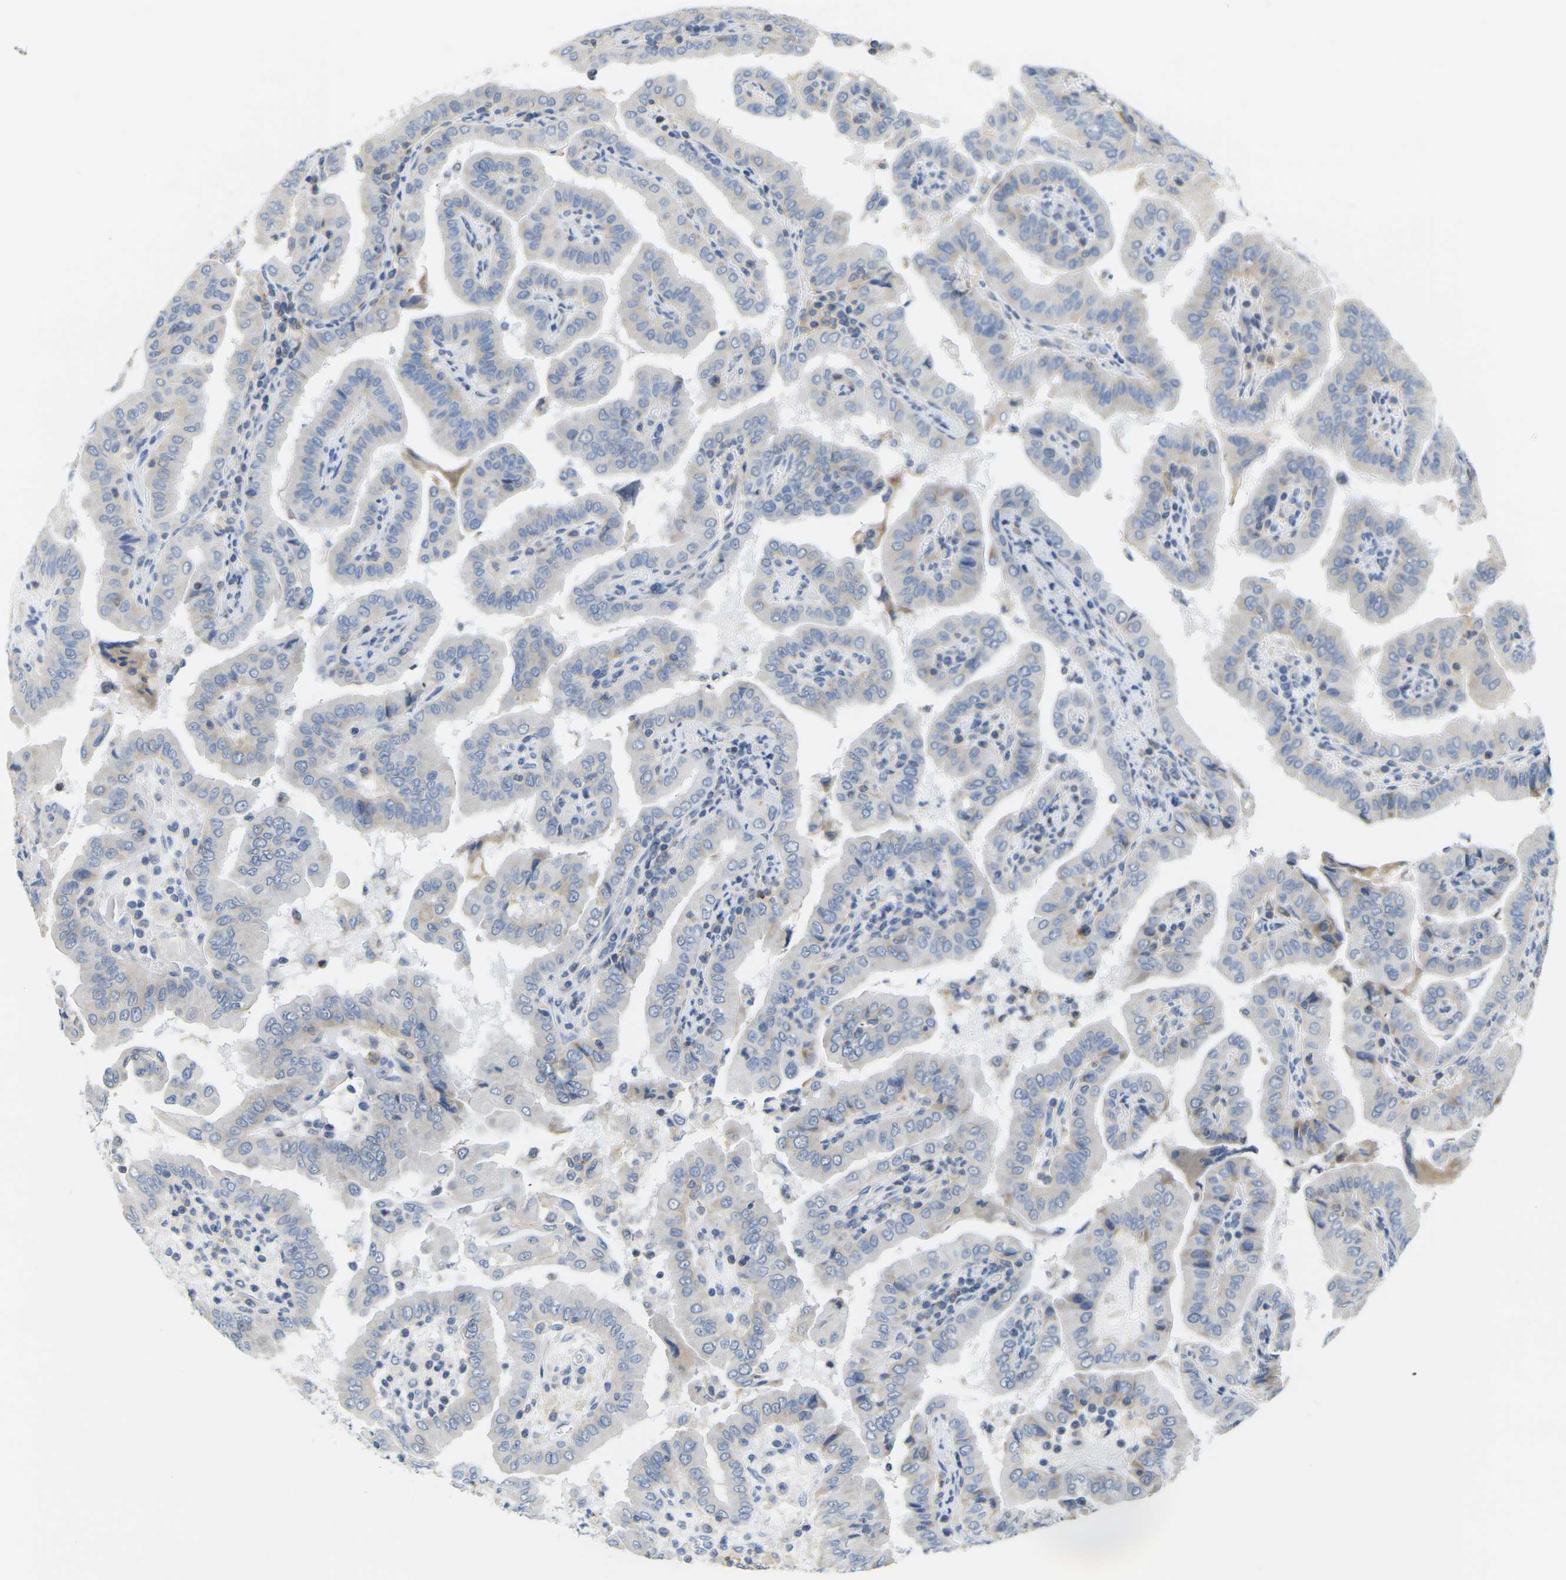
{"staining": {"intensity": "negative", "quantity": "none", "location": "none"}, "tissue": "thyroid cancer", "cell_type": "Tumor cells", "image_type": "cancer", "snomed": [{"axis": "morphology", "description": "Papillary adenocarcinoma, NOS"}, {"axis": "topography", "description": "Thyroid gland"}], "caption": "Micrograph shows no significant protein expression in tumor cells of thyroid papillary adenocarcinoma.", "gene": "OTOF", "patient": {"sex": "male", "age": 33}}